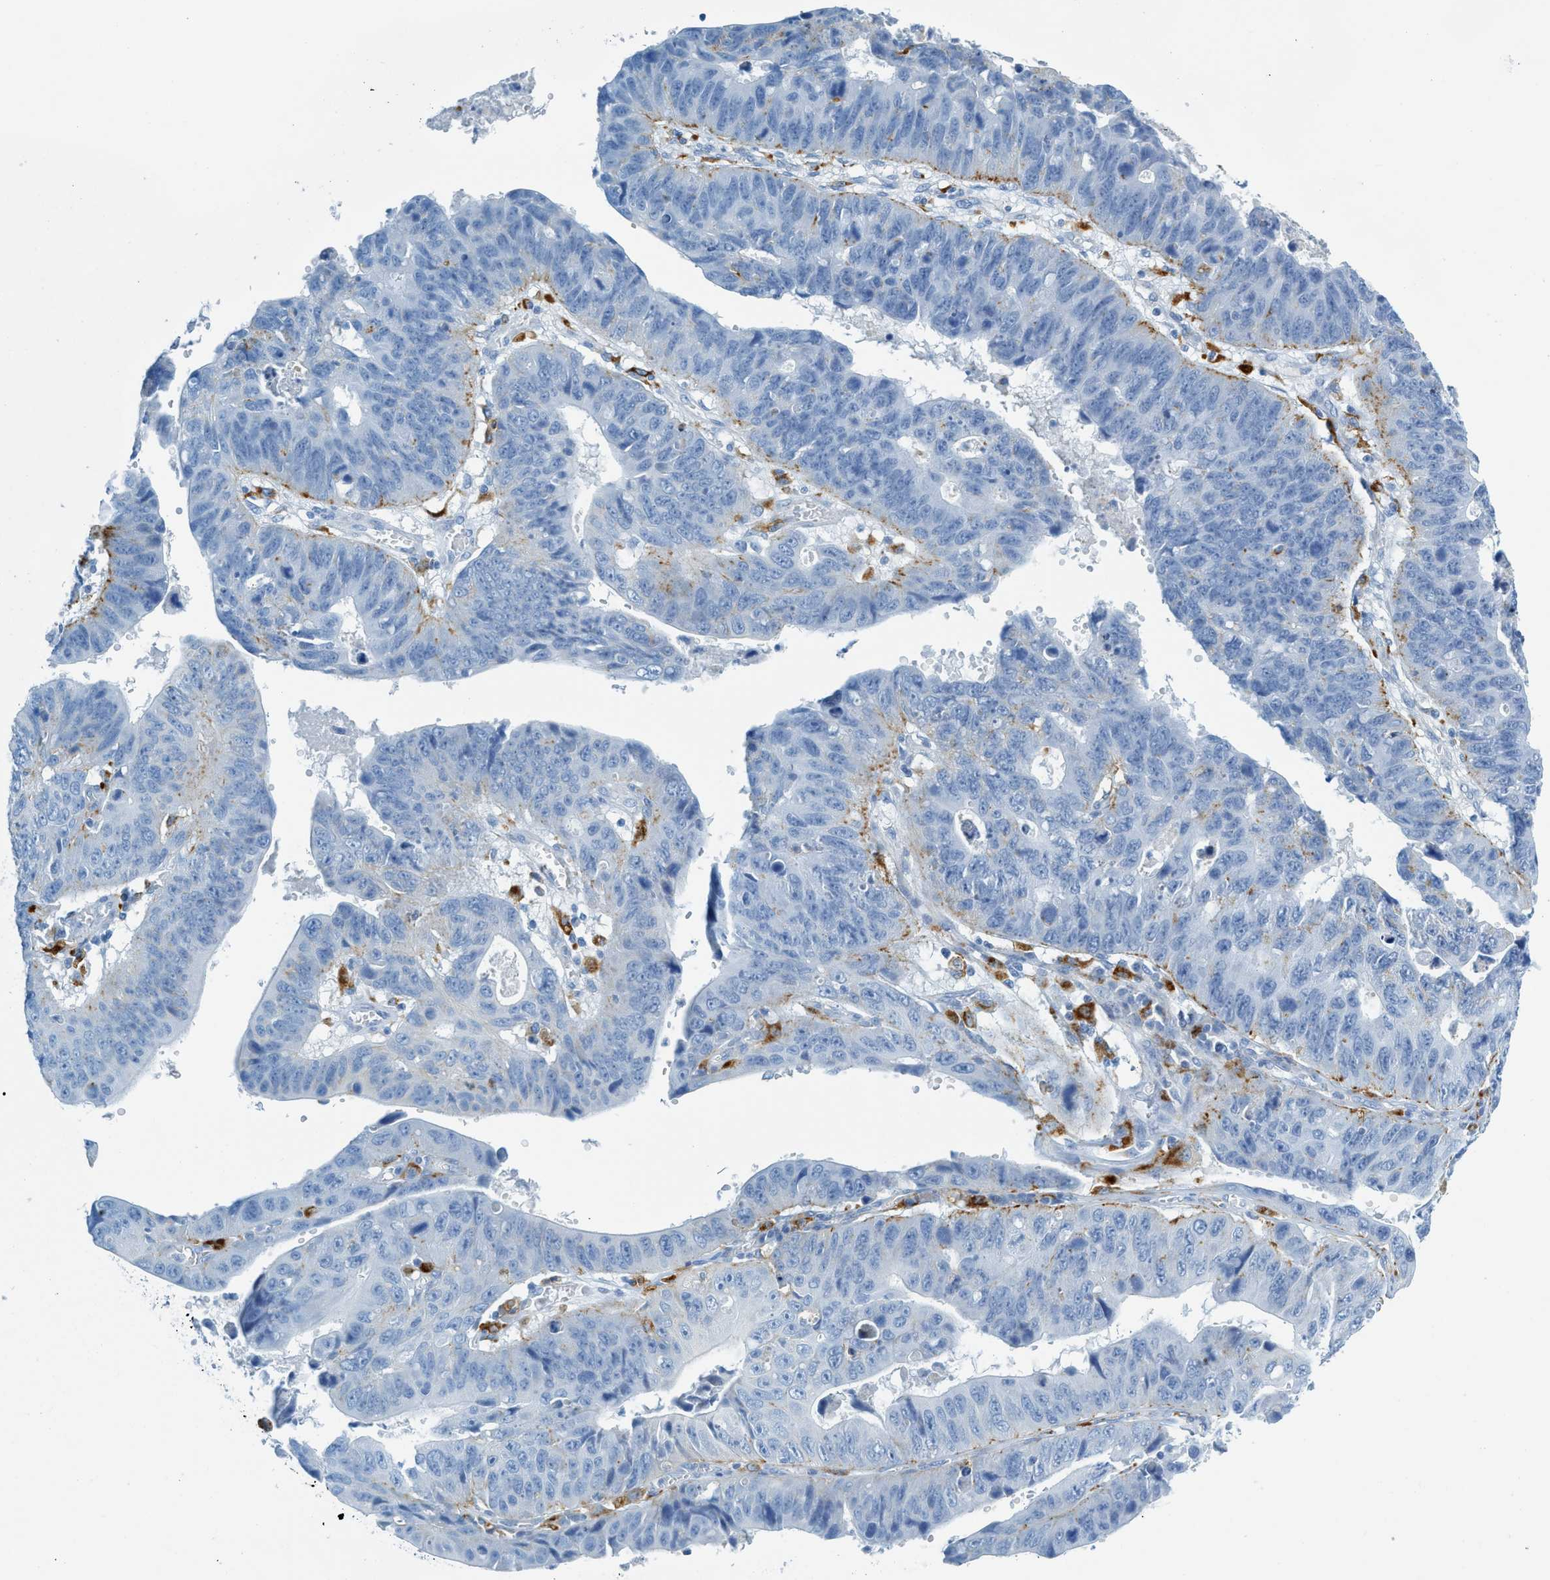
{"staining": {"intensity": "negative", "quantity": "none", "location": "none"}, "tissue": "stomach cancer", "cell_type": "Tumor cells", "image_type": "cancer", "snomed": [{"axis": "morphology", "description": "Adenocarcinoma, NOS"}, {"axis": "topography", "description": "Stomach"}], "caption": "Tumor cells are negative for brown protein staining in stomach cancer (adenocarcinoma).", "gene": "C21orf62", "patient": {"sex": "male", "age": 59}}